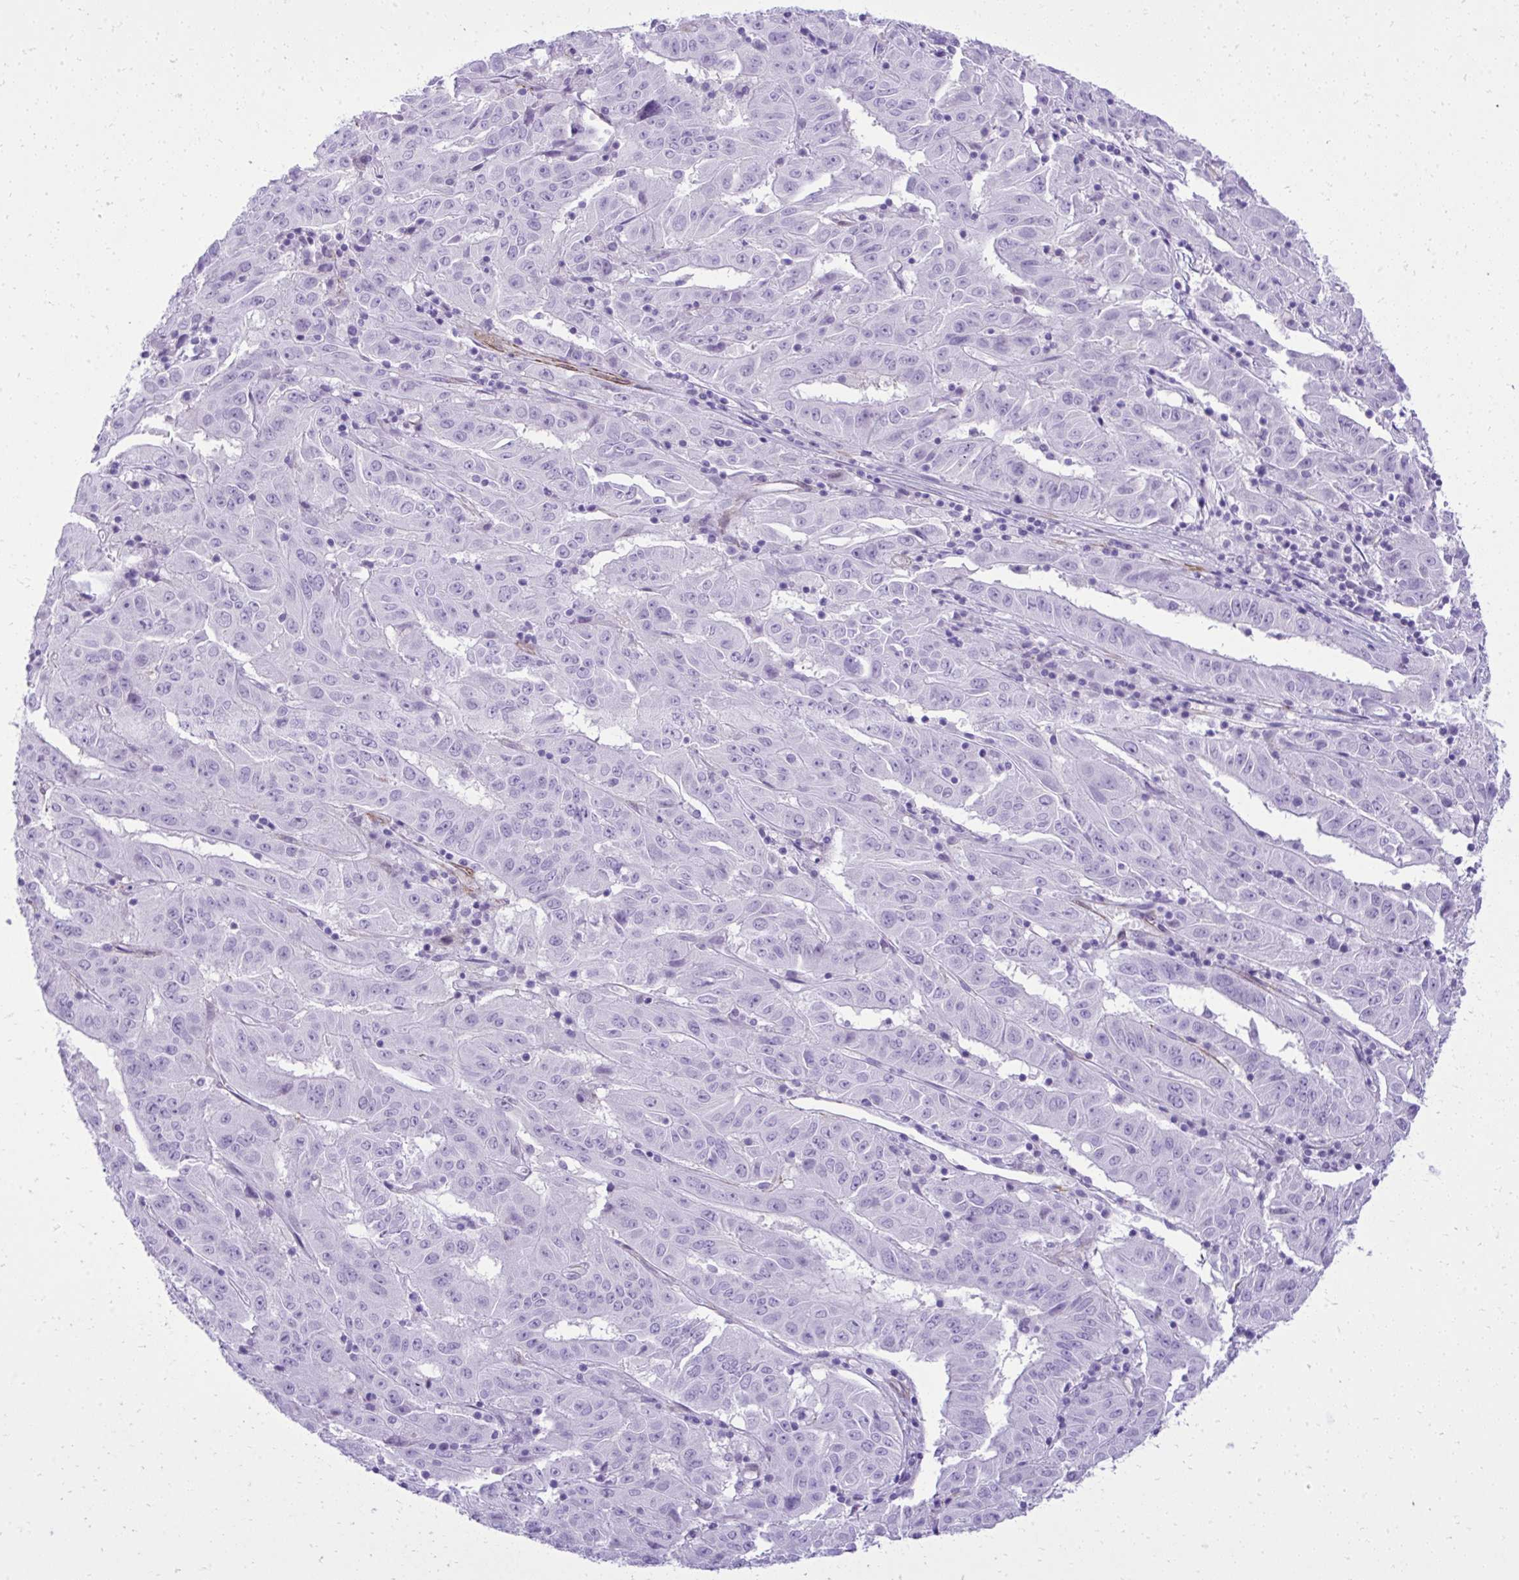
{"staining": {"intensity": "negative", "quantity": "none", "location": "none"}, "tissue": "pancreatic cancer", "cell_type": "Tumor cells", "image_type": "cancer", "snomed": [{"axis": "morphology", "description": "Adenocarcinoma, NOS"}, {"axis": "topography", "description": "Pancreas"}], "caption": "This is a micrograph of immunohistochemistry (IHC) staining of adenocarcinoma (pancreatic), which shows no staining in tumor cells.", "gene": "PITPNM3", "patient": {"sex": "male", "age": 63}}